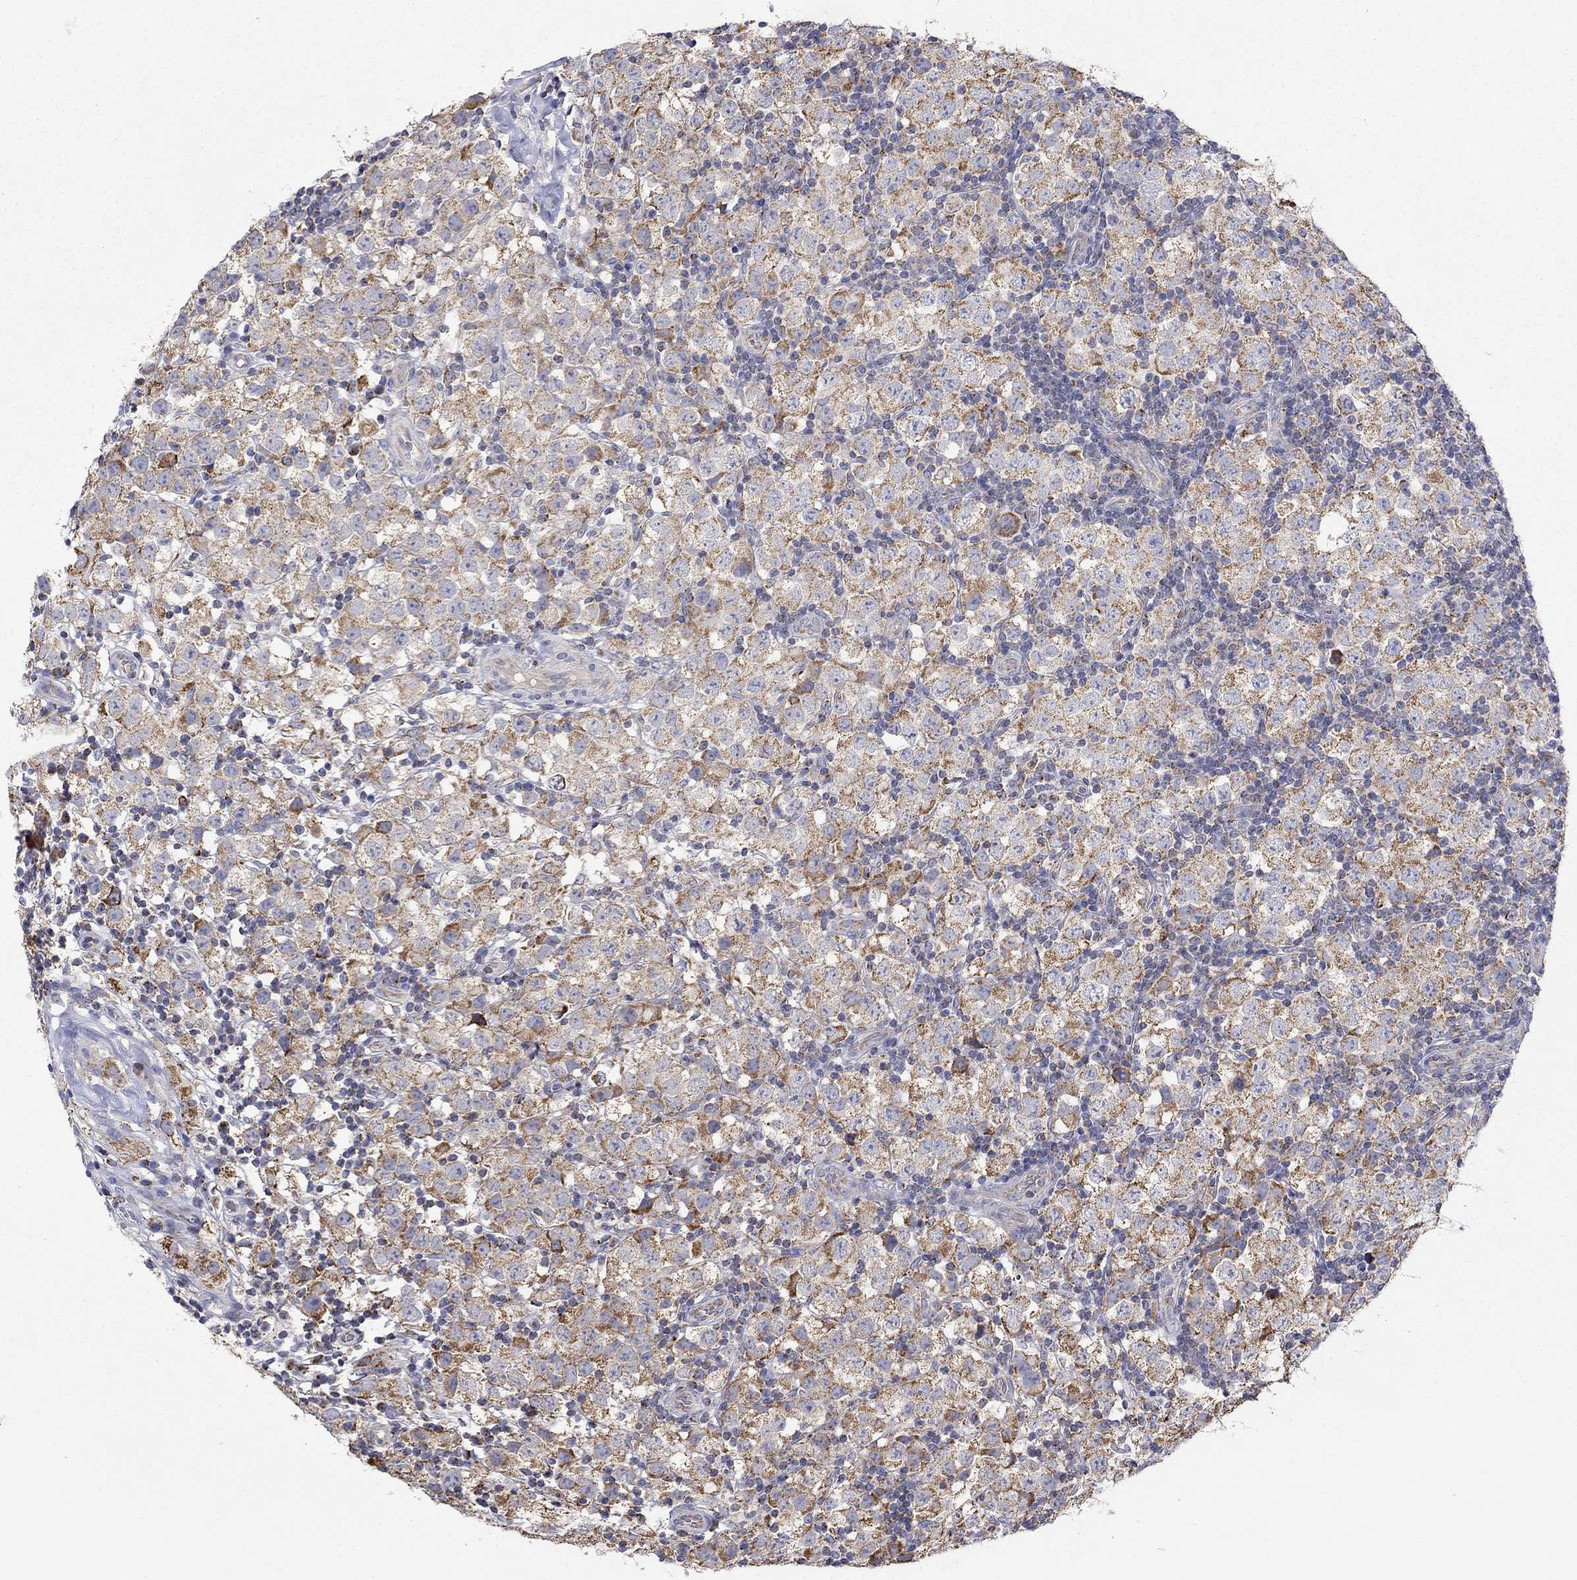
{"staining": {"intensity": "moderate", "quantity": ">75%", "location": "cytoplasmic/membranous"}, "tissue": "testis cancer", "cell_type": "Tumor cells", "image_type": "cancer", "snomed": [{"axis": "morphology", "description": "Seminoma, NOS"}, {"axis": "topography", "description": "Testis"}], "caption": "Moderate cytoplasmic/membranous protein staining is present in about >75% of tumor cells in testis cancer.", "gene": "HPS5", "patient": {"sex": "male", "age": 34}}